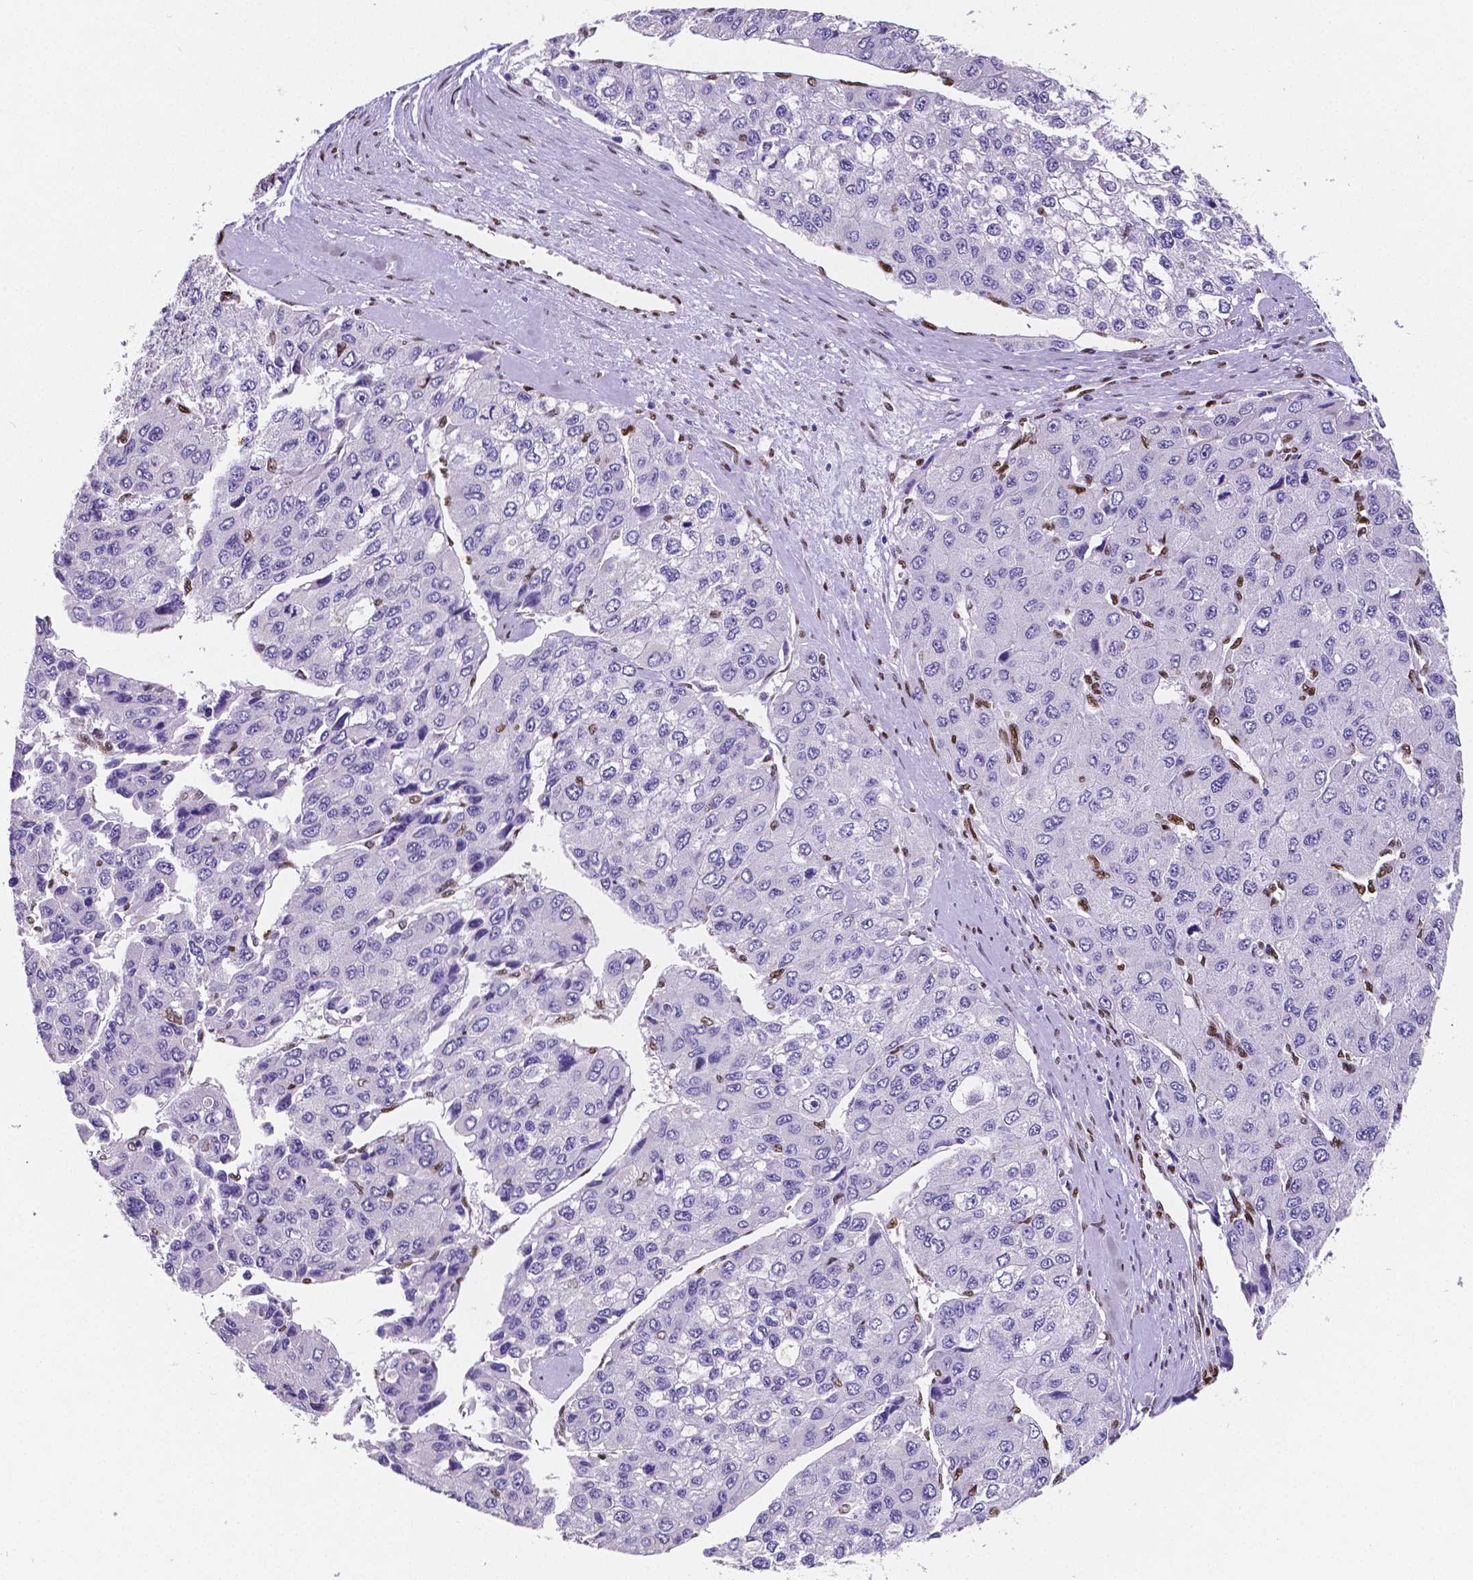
{"staining": {"intensity": "negative", "quantity": "none", "location": "none"}, "tissue": "liver cancer", "cell_type": "Tumor cells", "image_type": "cancer", "snomed": [{"axis": "morphology", "description": "Carcinoma, Hepatocellular, NOS"}, {"axis": "topography", "description": "Liver"}], "caption": "IHC micrograph of liver cancer stained for a protein (brown), which displays no positivity in tumor cells.", "gene": "MEF2C", "patient": {"sex": "female", "age": 66}}